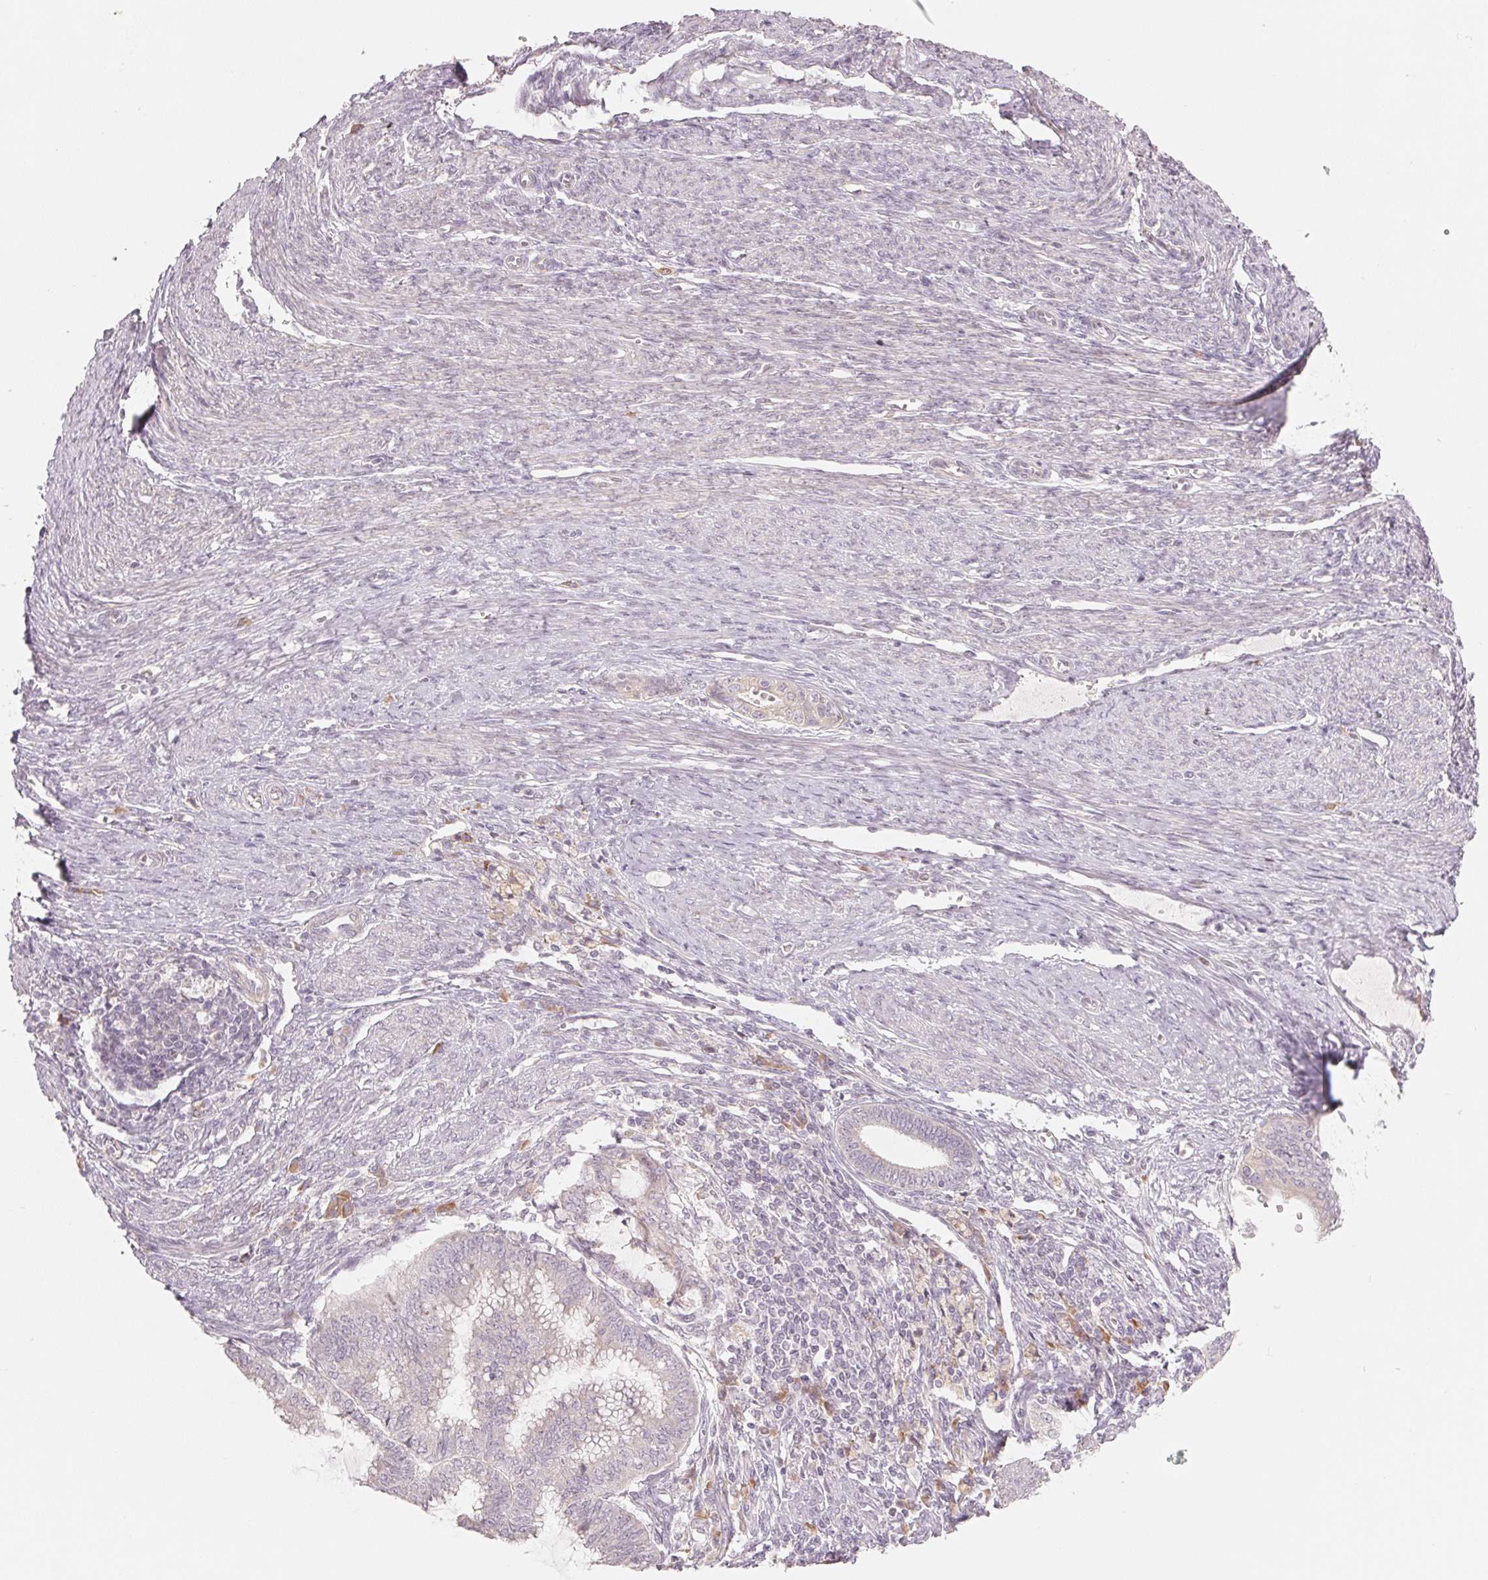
{"staining": {"intensity": "negative", "quantity": "none", "location": "none"}, "tissue": "endometrial cancer", "cell_type": "Tumor cells", "image_type": "cancer", "snomed": [{"axis": "morphology", "description": "Adenocarcinoma, NOS"}, {"axis": "topography", "description": "Endometrium"}], "caption": "This is an IHC micrograph of human adenocarcinoma (endometrial). There is no positivity in tumor cells.", "gene": "DENND2C", "patient": {"sex": "female", "age": 79}}